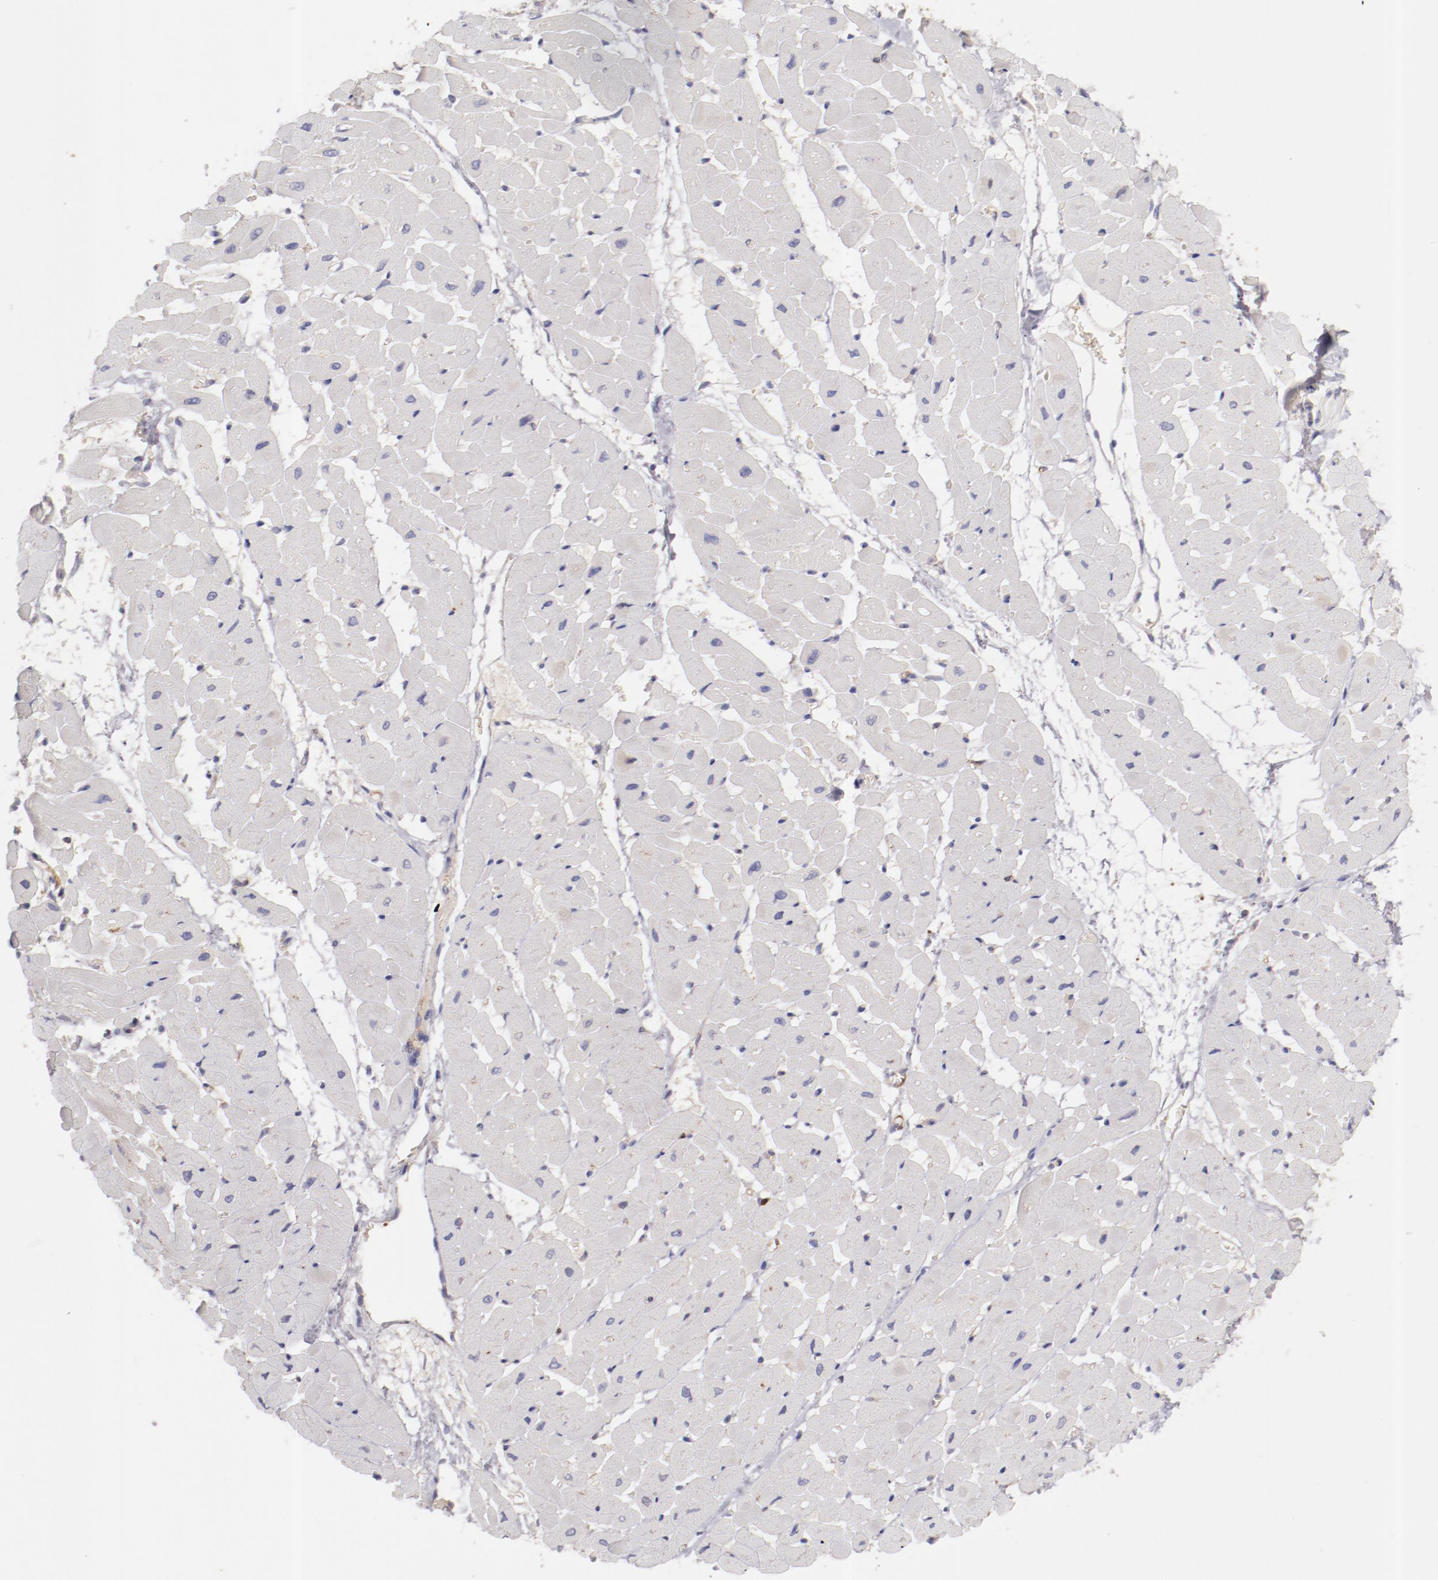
{"staining": {"intensity": "negative", "quantity": "none", "location": "none"}, "tissue": "heart muscle", "cell_type": "Cardiomyocytes", "image_type": "normal", "snomed": [{"axis": "morphology", "description": "Normal tissue, NOS"}, {"axis": "topography", "description": "Heart"}], "caption": "IHC image of normal heart muscle: heart muscle stained with DAB (3,3'-diaminobenzidine) exhibits no significant protein staining in cardiomyocytes. (IHC, brightfield microscopy, high magnification).", "gene": "ENTPD5", "patient": {"sex": "male", "age": 45}}